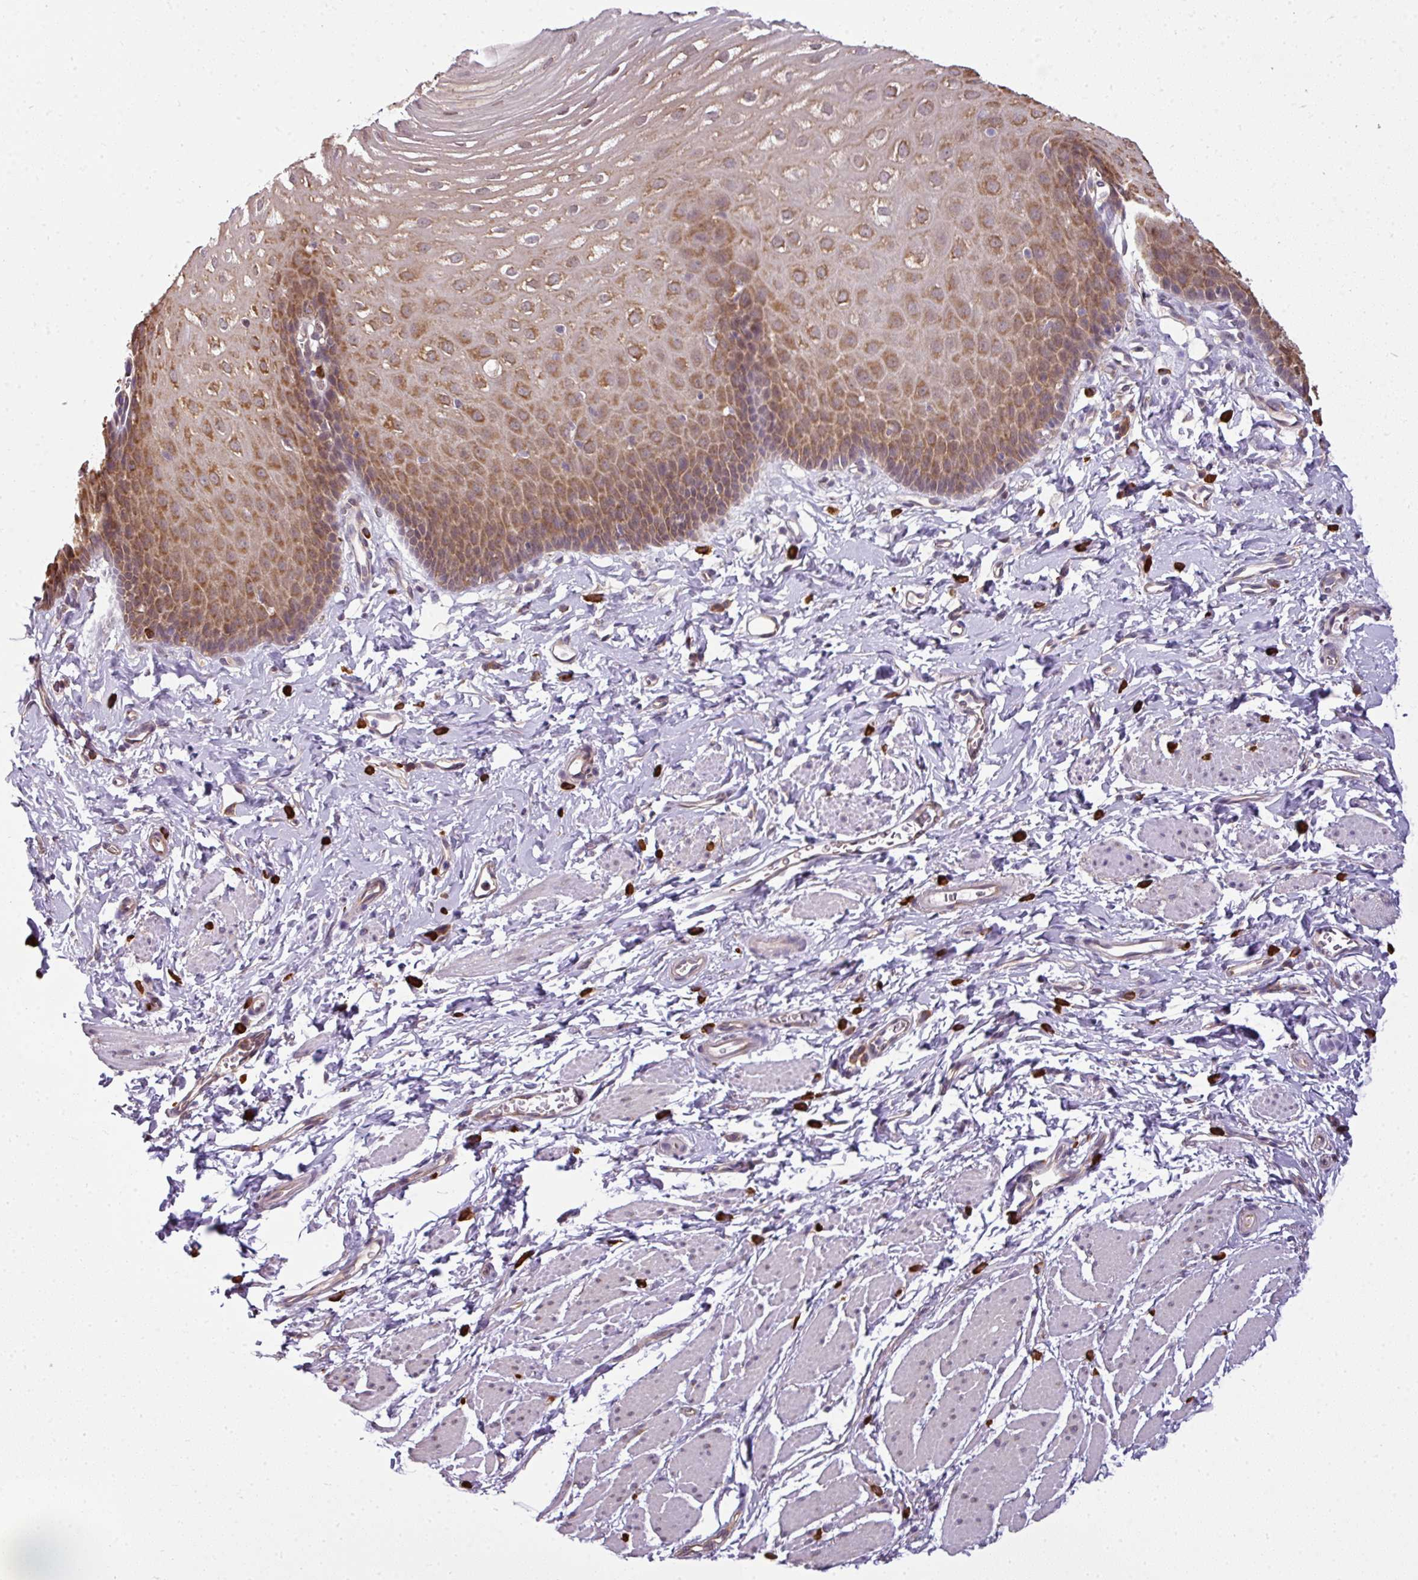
{"staining": {"intensity": "moderate", "quantity": ">75%", "location": "cytoplasmic/membranous,nuclear"}, "tissue": "esophagus", "cell_type": "Squamous epithelial cells", "image_type": "normal", "snomed": [{"axis": "morphology", "description": "Normal tissue, NOS"}, {"axis": "topography", "description": "Esophagus"}], "caption": "Immunohistochemical staining of benign esophagus reveals >75% levels of moderate cytoplasmic/membranous,nuclear protein staining in about >75% of squamous epithelial cells.", "gene": "RBM14", "patient": {"sex": "male", "age": 70}}